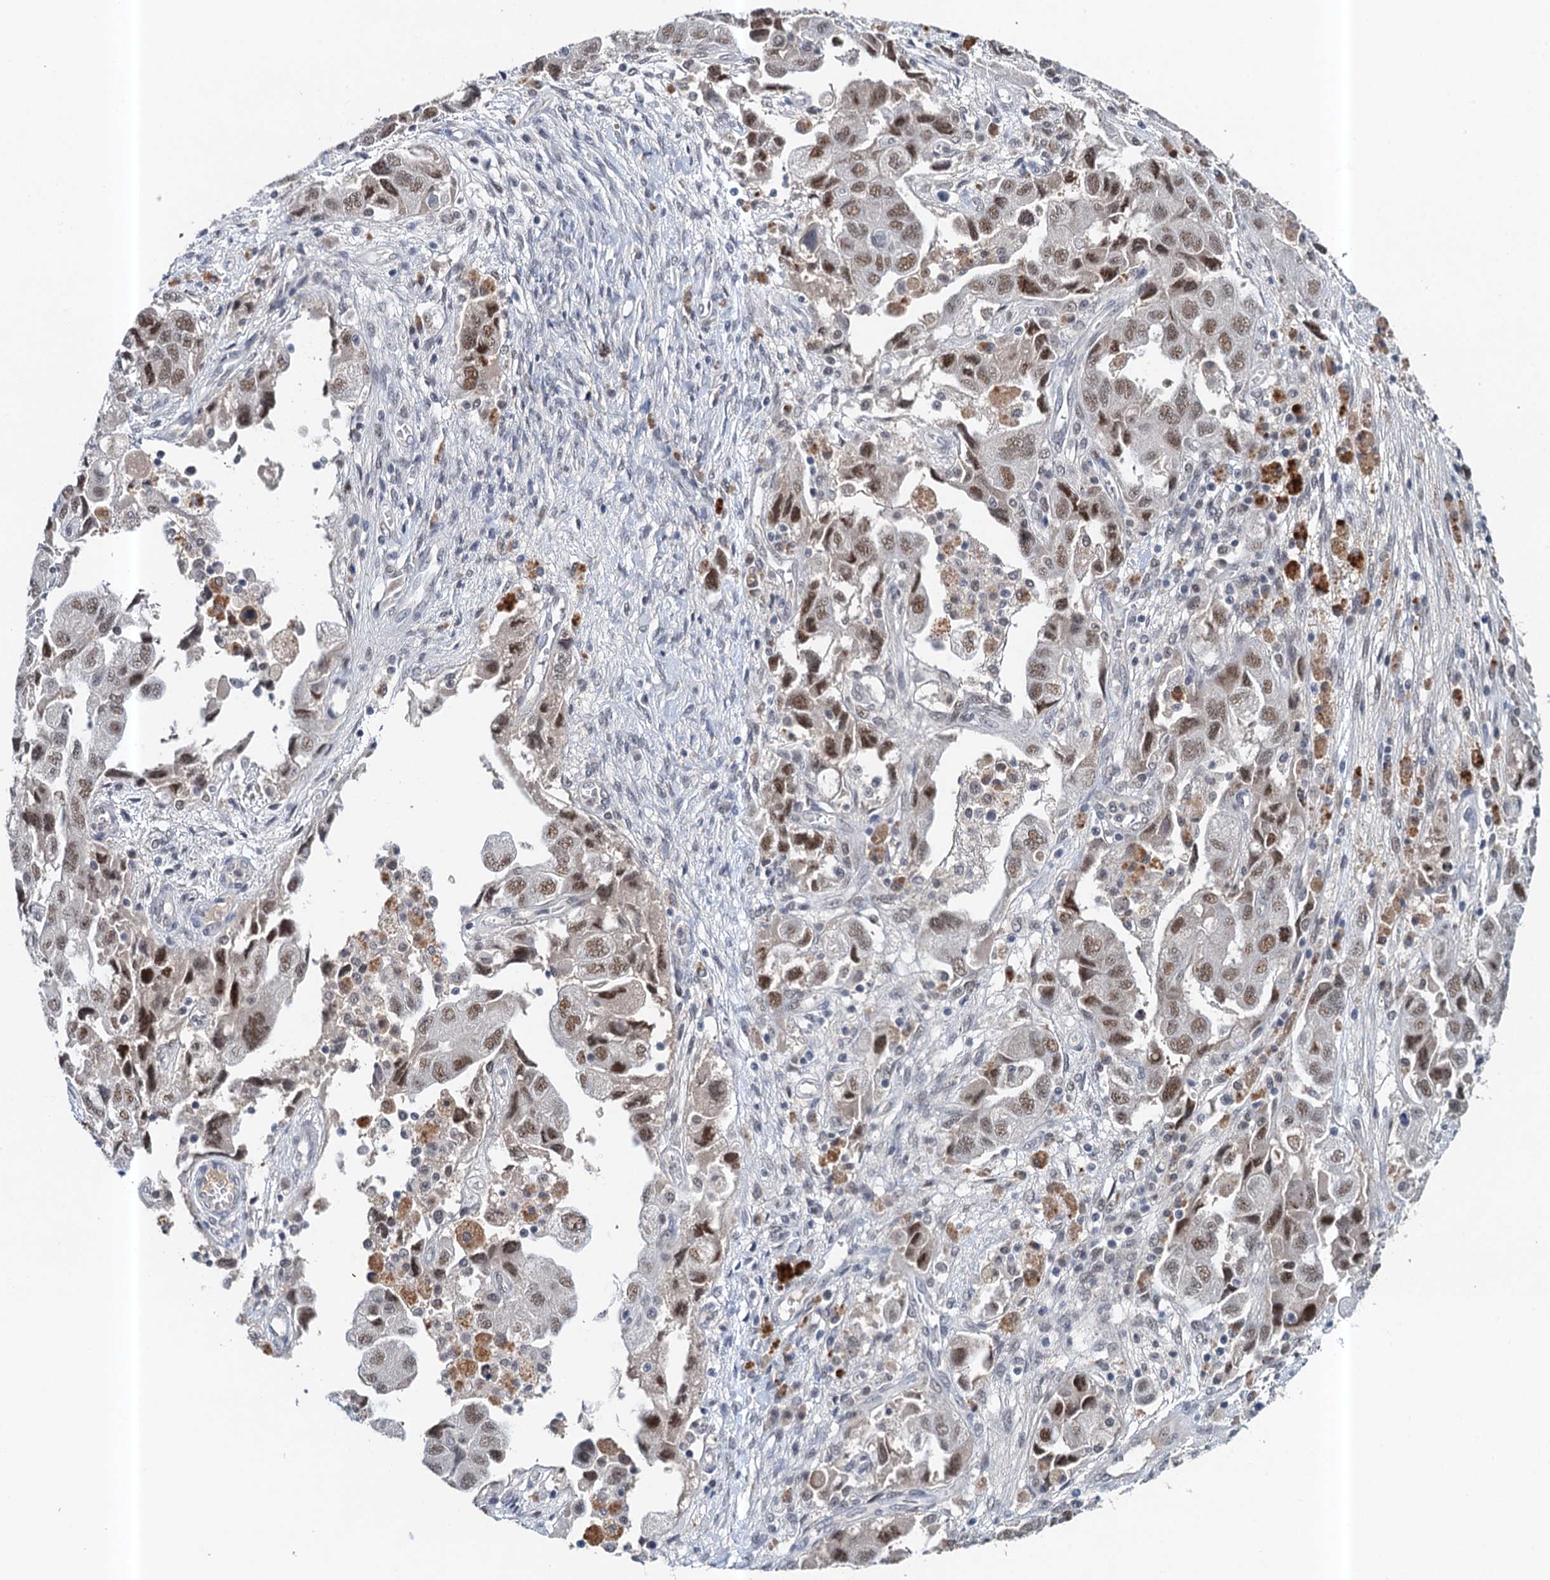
{"staining": {"intensity": "moderate", "quantity": ">75%", "location": "nuclear"}, "tissue": "ovarian cancer", "cell_type": "Tumor cells", "image_type": "cancer", "snomed": [{"axis": "morphology", "description": "Carcinoma, NOS"}, {"axis": "morphology", "description": "Cystadenocarcinoma, serous, NOS"}, {"axis": "topography", "description": "Ovary"}], "caption": "This histopathology image shows immunohistochemistry staining of human serous cystadenocarcinoma (ovarian), with medium moderate nuclear positivity in about >75% of tumor cells.", "gene": "CSTF3", "patient": {"sex": "female", "age": 69}}